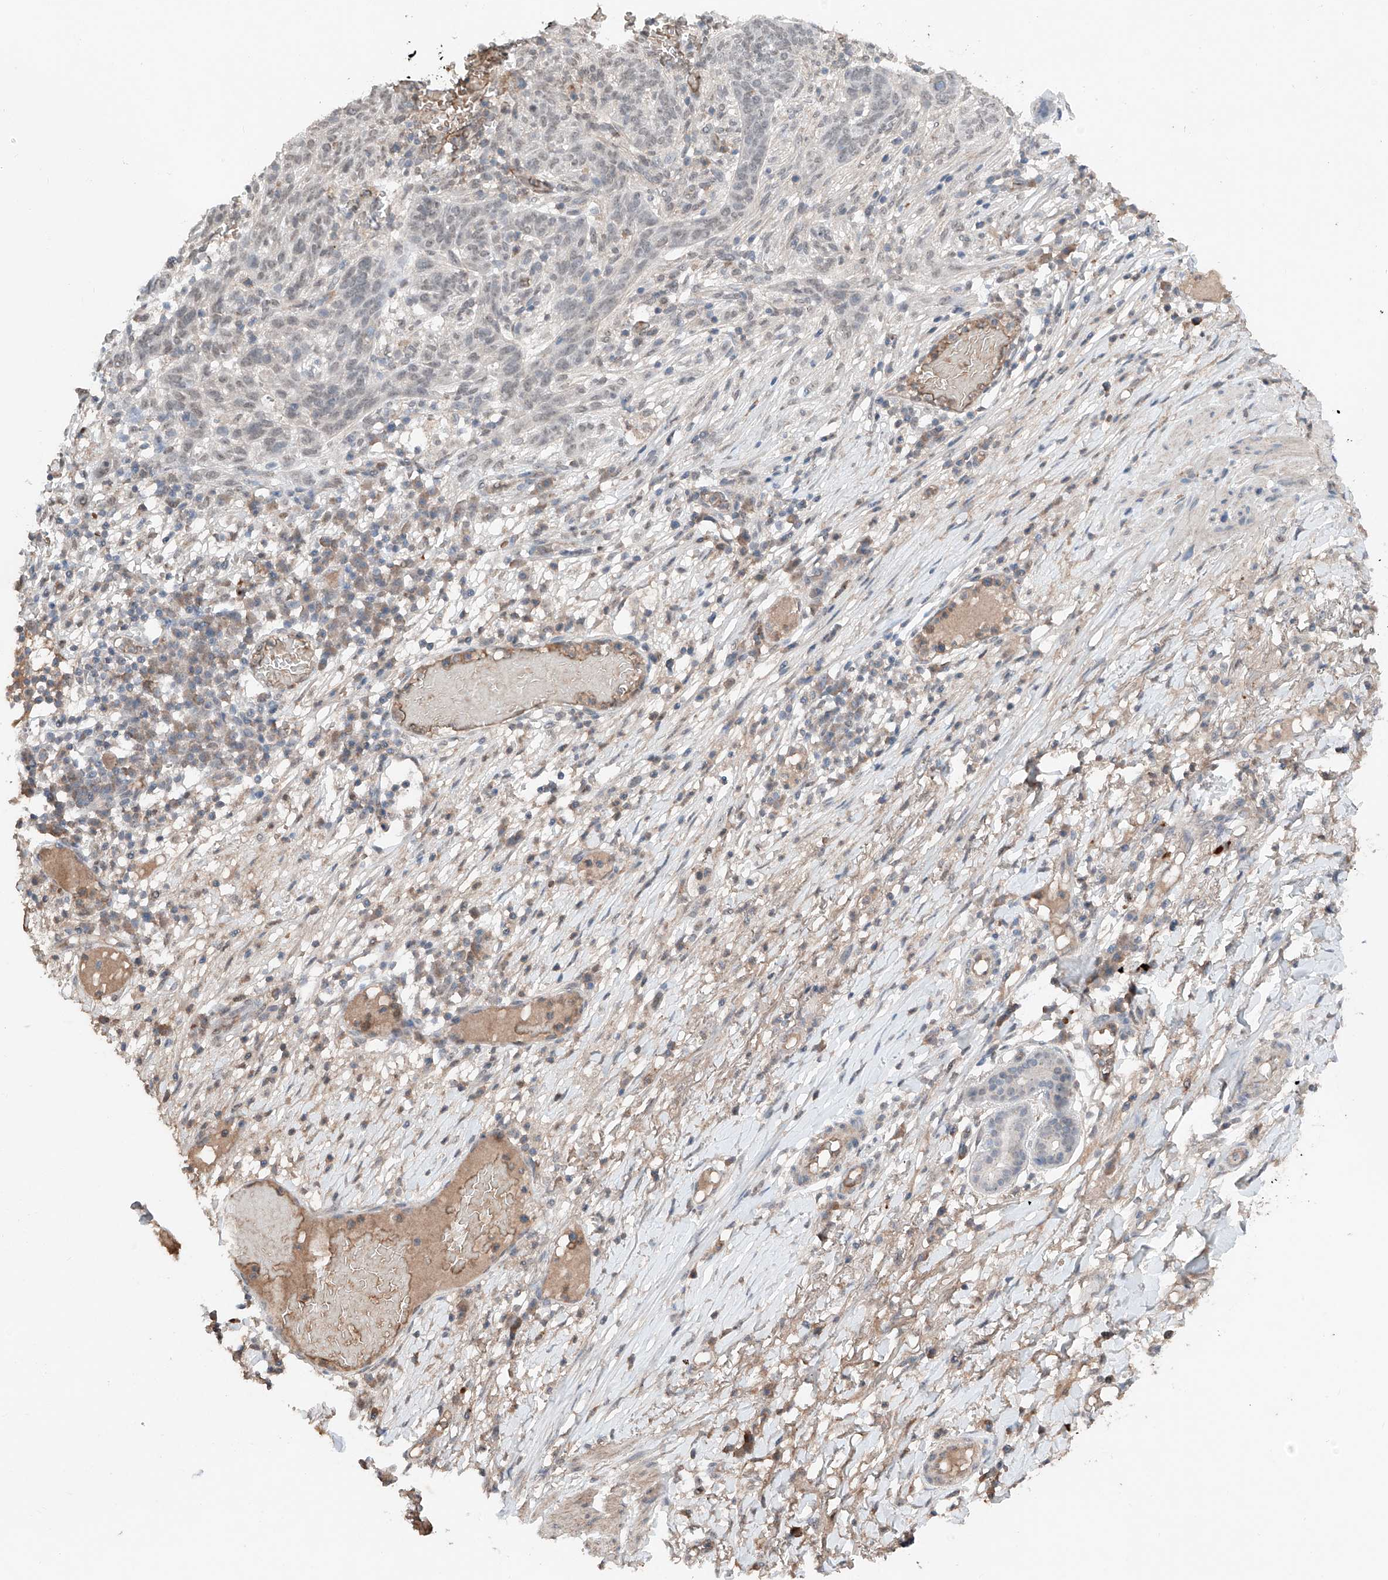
{"staining": {"intensity": "negative", "quantity": "none", "location": "none"}, "tissue": "skin cancer", "cell_type": "Tumor cells", "image_type": "cancer", "snomed": [{"axis": "morphology", "description": "Normal tissue, NOS"}, {"axis": "morphology", "description": "Basal cell carcinoma"}, {"axis": "topography", "description": "Skin"}], "caption": "Human skin cancer (basal cell carcinoma) stained for a protein using immunohistochemistry (IHC) exhibits no positivity in tumor cells.", "gene": "TBX4", "patient": {"sex": "male", "age": 64}}